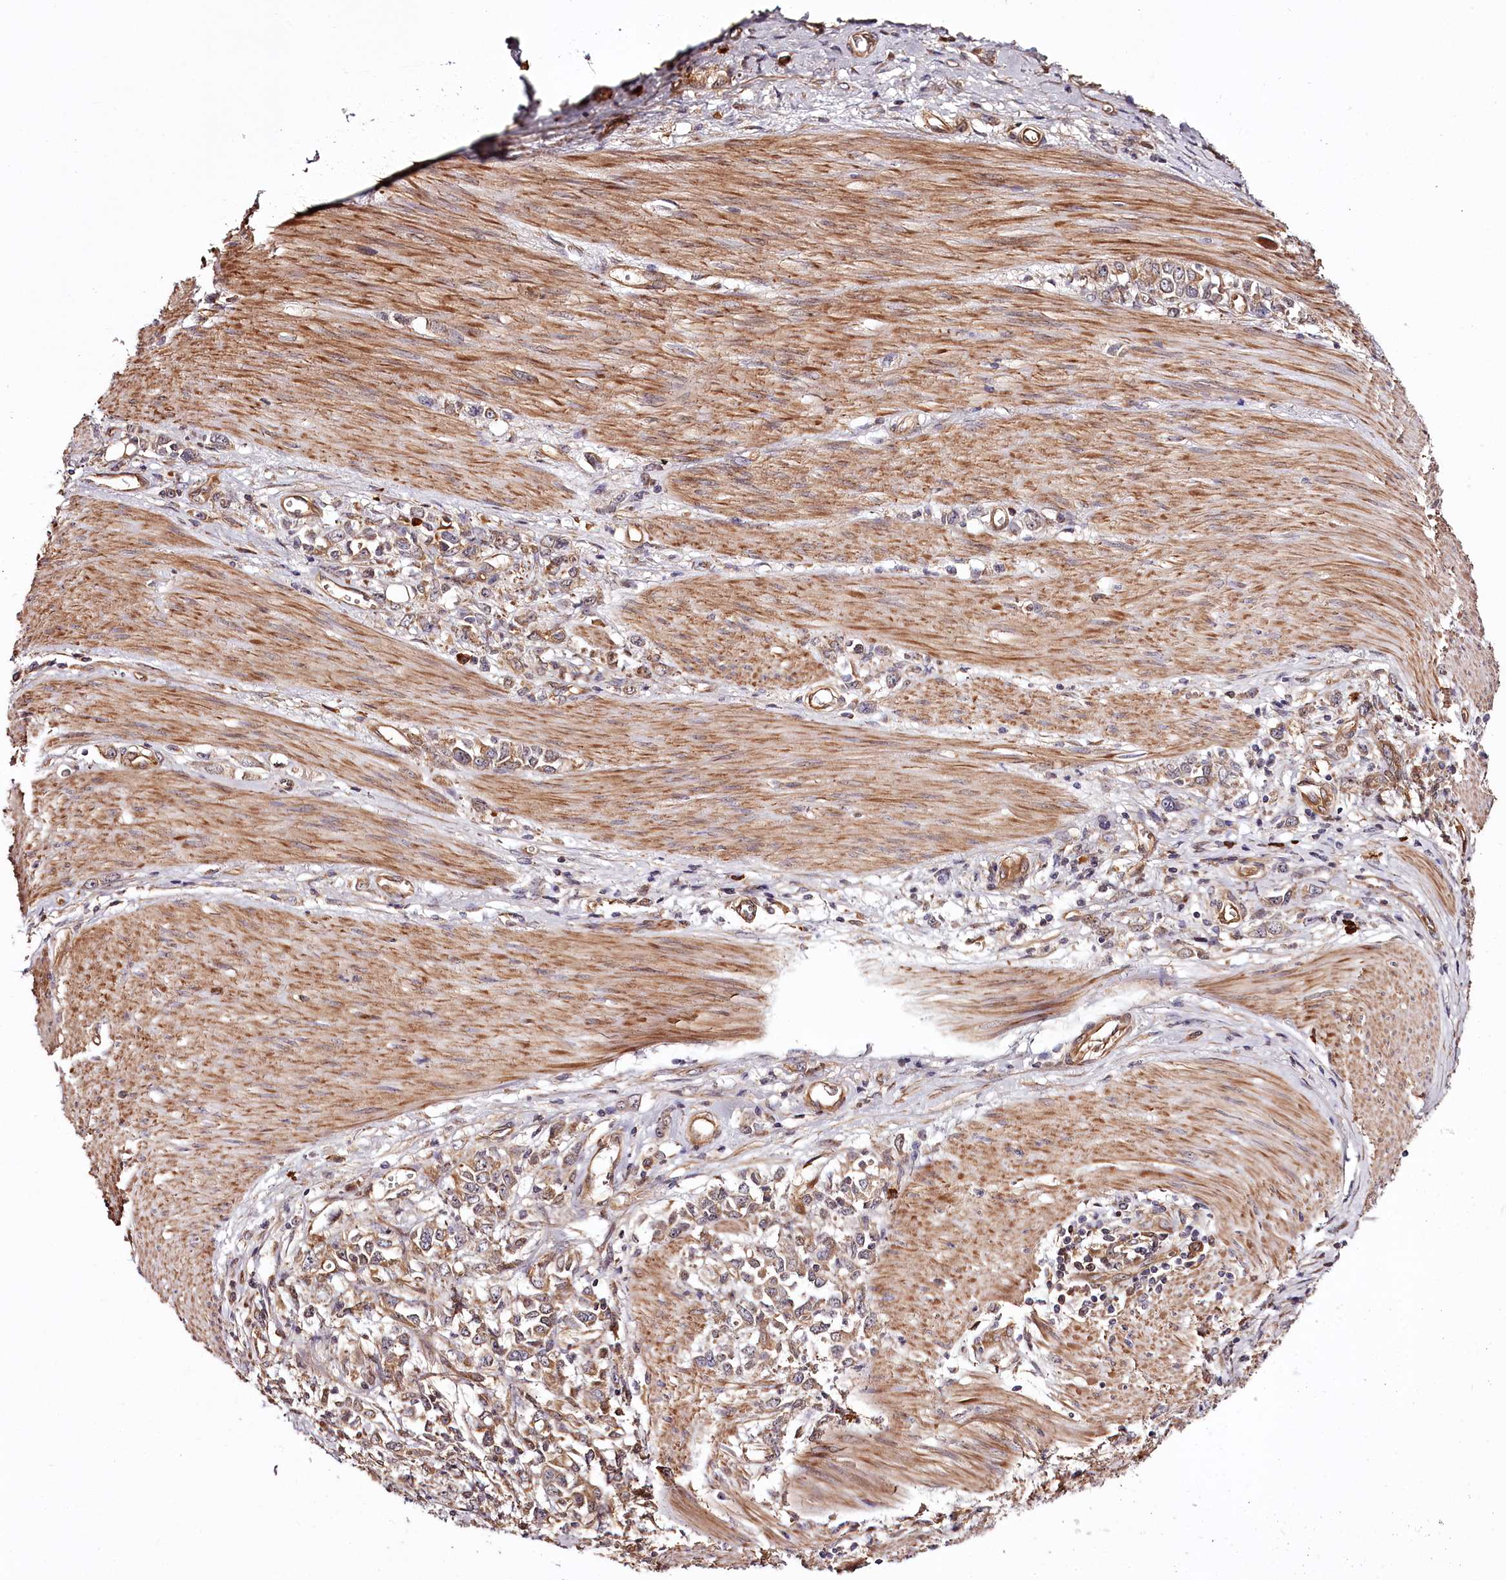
{"staining": {"intensity": "moderate", "quantity": ">75%", "location": "cytoplasmic/membranous"}, "tissue": "stomach cancer", "cell_type": "Tumor cells", "image_type": "cancer", "snomed": [{"axis": "morphology", "description": "Adenocarcinoma, NOS"}, {"axis": "topography", "description": "Stomach"}], "caption": "Immunohistochemical staining of human adenocarcinoma (stomach) exhibits moderate cytoplasmic/membranous protein positivity in about >75% of tumor cells.", "gene": "TARS1", "patient": {"sex": "female", "age": 76}}